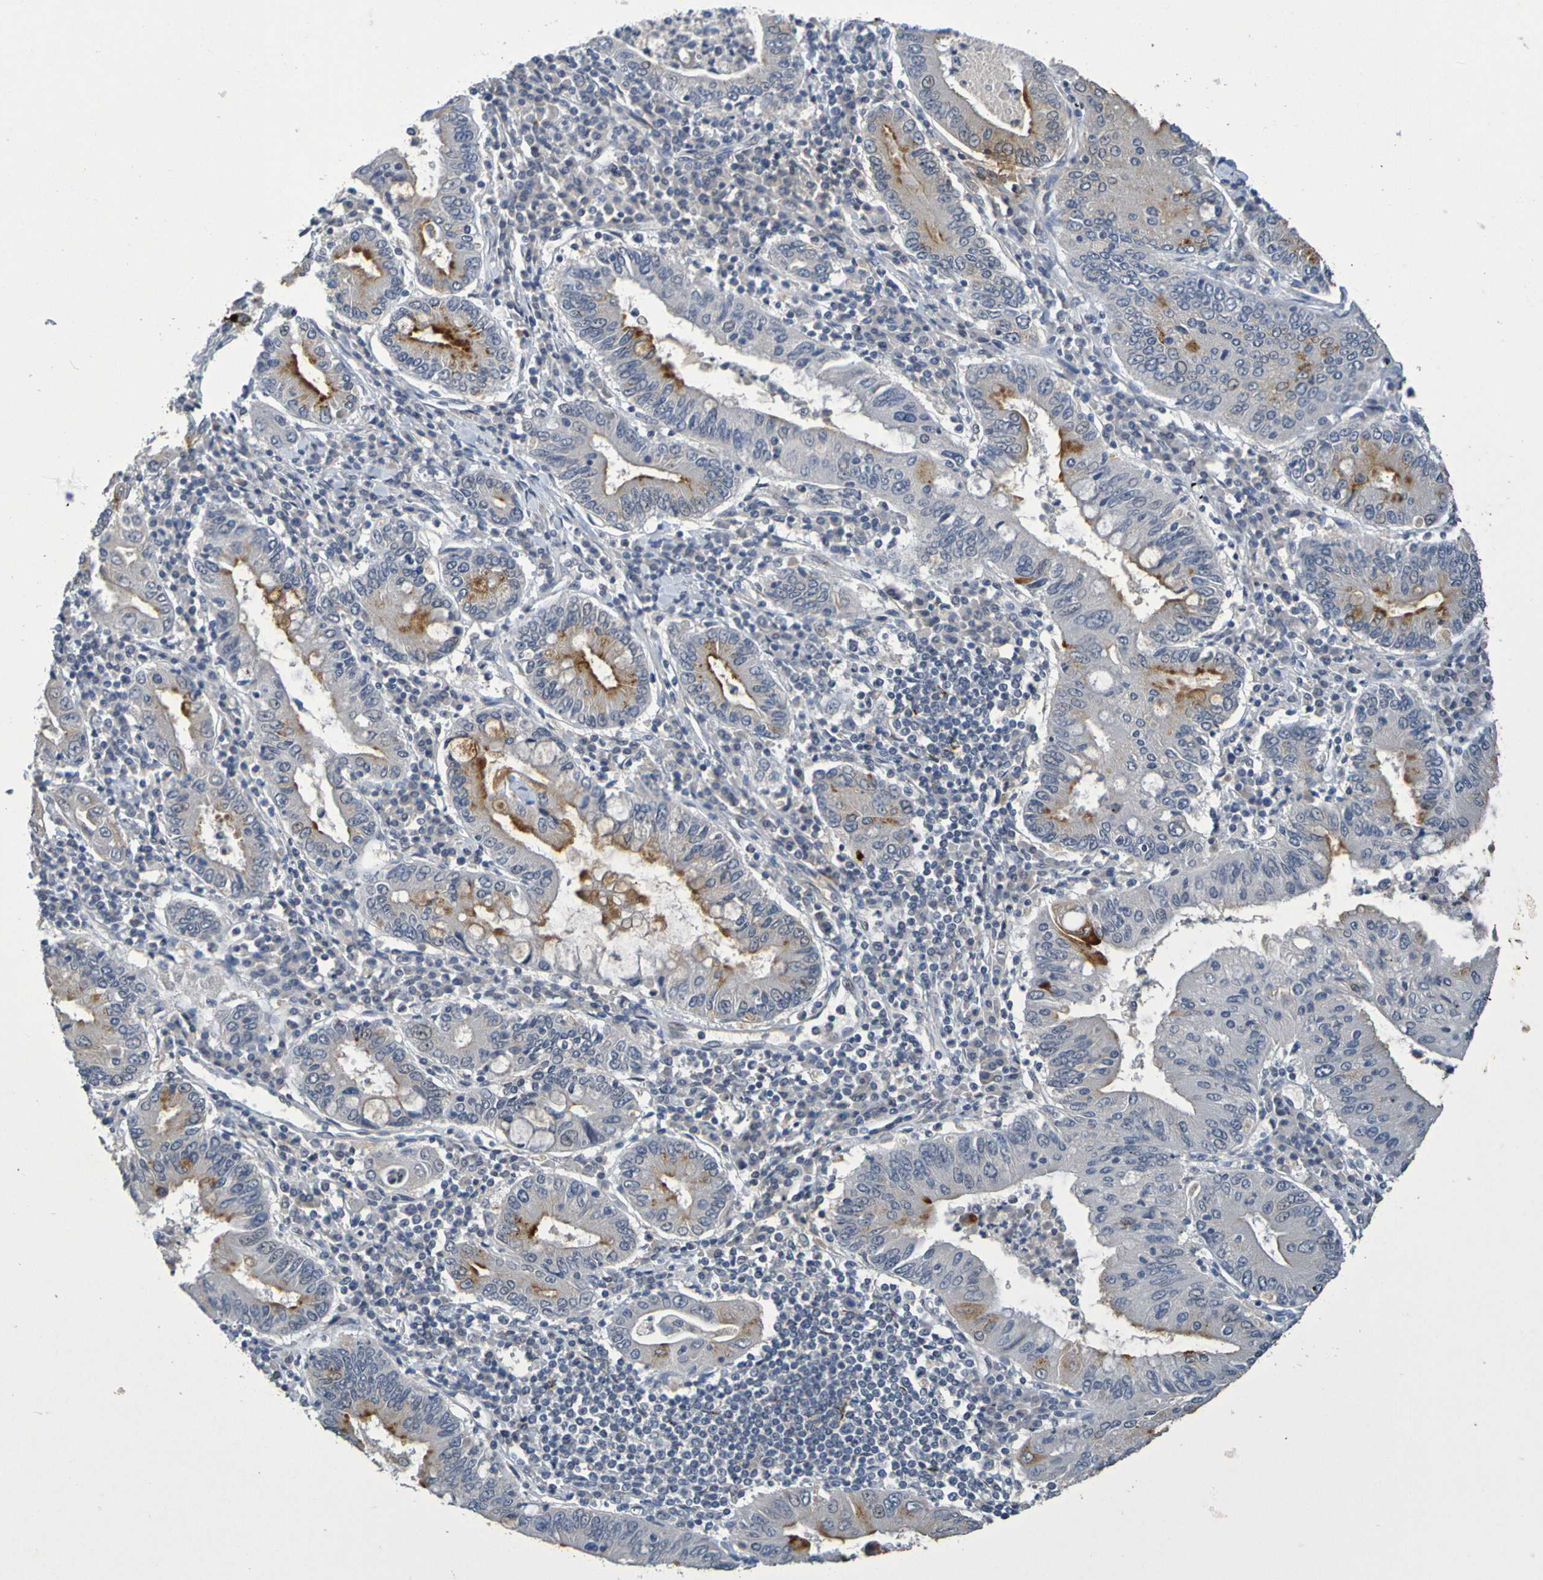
{"staining": {"intensity": "strong", "quantity": "<25%", "location": "cytoplasmic/membranous"}, "tissue": "stomach cancer", "cell_type": "Tumor cells", "image_type": "cancer", "snomed": [{"axis": "morphology", "description": "Normal tissue, NOS"}, {"axis": "morphology", "description": "Adenocarcinoma, NOS"}, {"axis": "topography", "description": "Esophagus"}, {"axis": "topography", "description": "Stomach, upper"}, {"axis": "topography", "description": "Peripheral nerve tissue"}], "caption": "A brown stain highlights strong cytoplasmic/membranous staining of a protein in human stomach cancer (adenocarcinoma) tumor cells.", "gene": "IL10", "patient": {"sex": "male", "age": 62}}